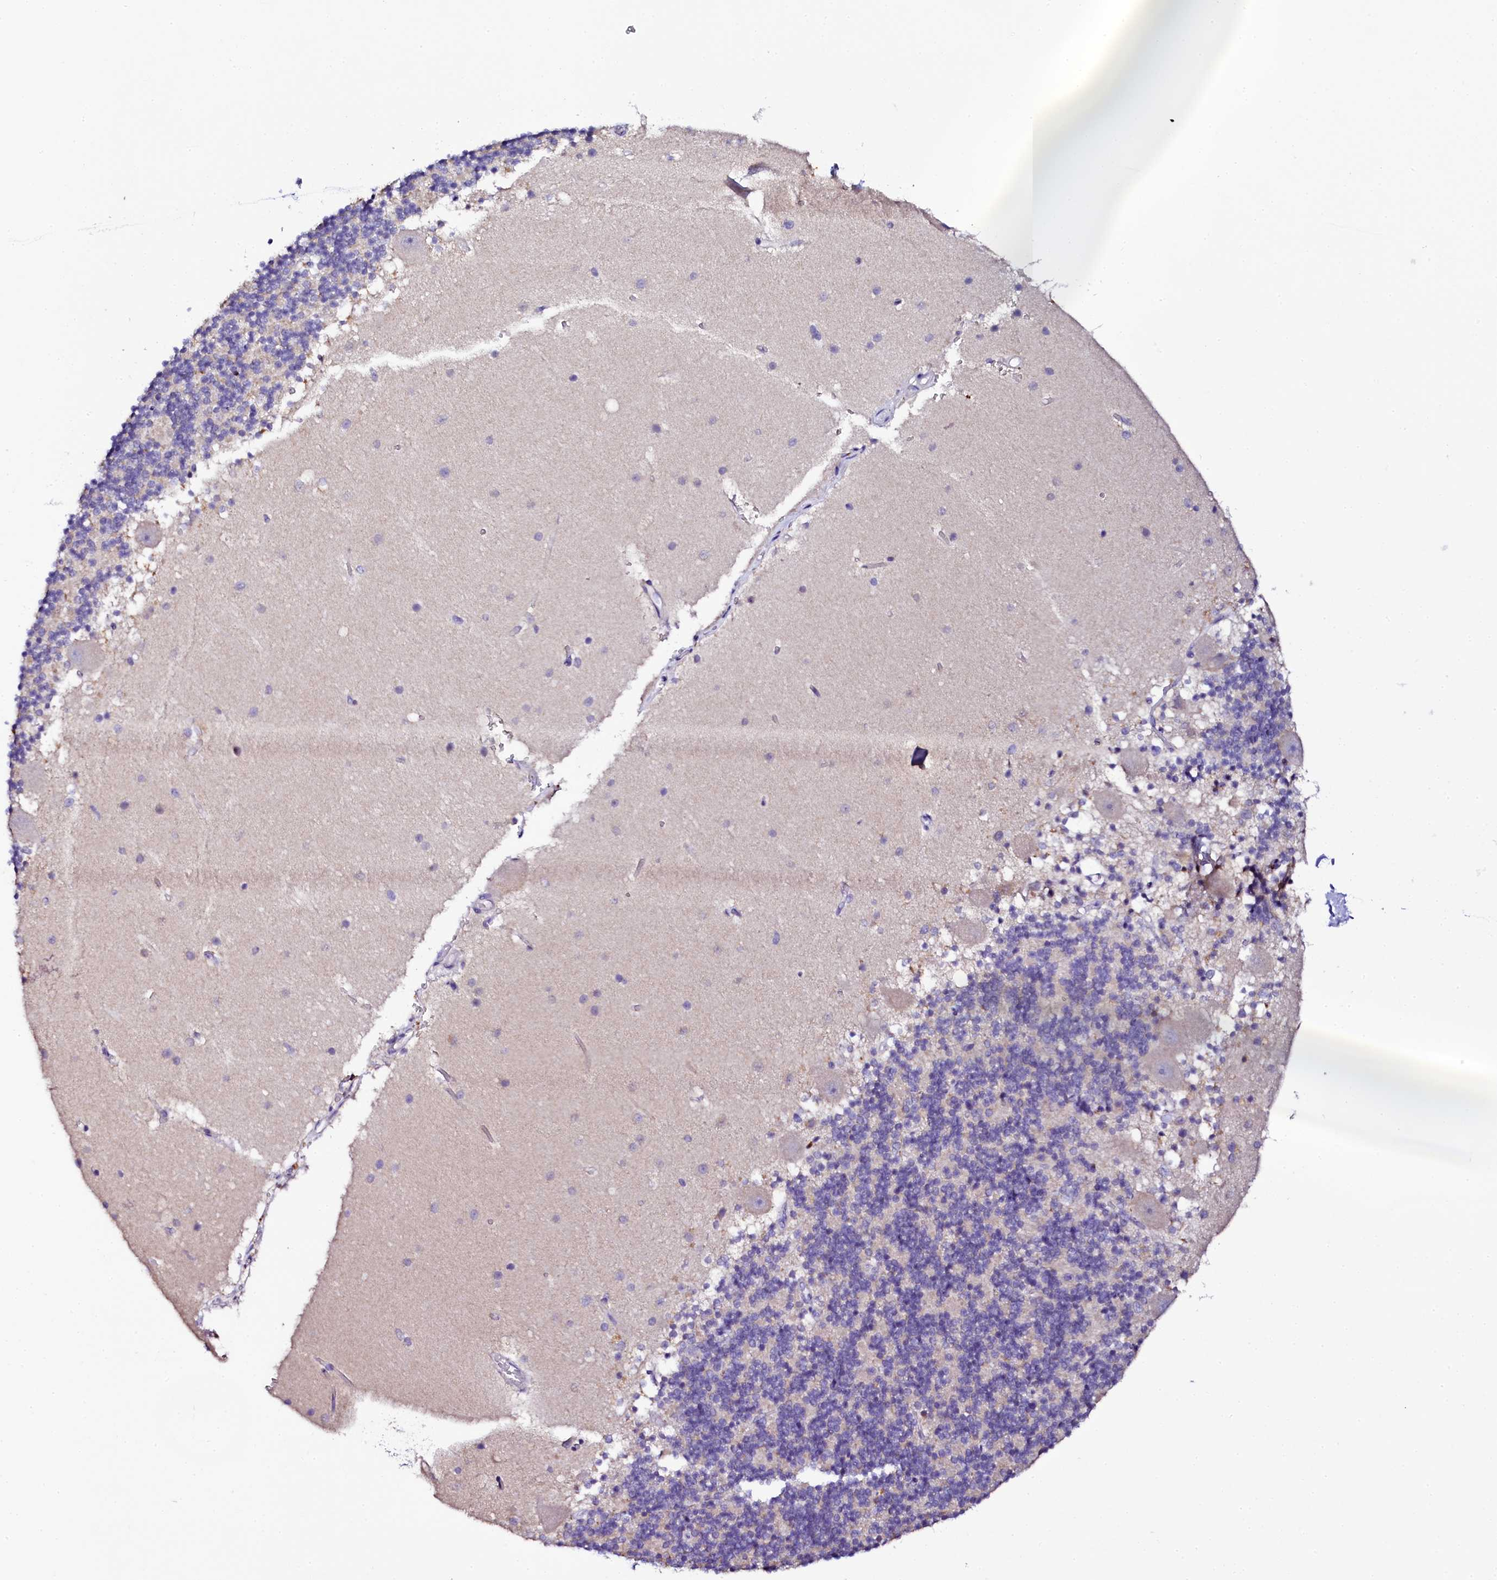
{"staining": {"intensity": "negative", "quantity": "none", "location": "none"}, "tissue": "cerebellum", "cell_type": "Cells in granular layer", "image_type": "normal", "snomed": [{"axis": "morphology", "description": "Normal tissue, NOS"}, {"axis": "topography", "description": "Cerebellum"}], "caption": "Histopathology image shows no significant protein staining in cells in granular layer of benign cerebellum. (DAB (3,3'-diaminobenzidine) IHC, high magnification).", "gene": "NAA16", "patient": {"sex": "male", "age": 54}}